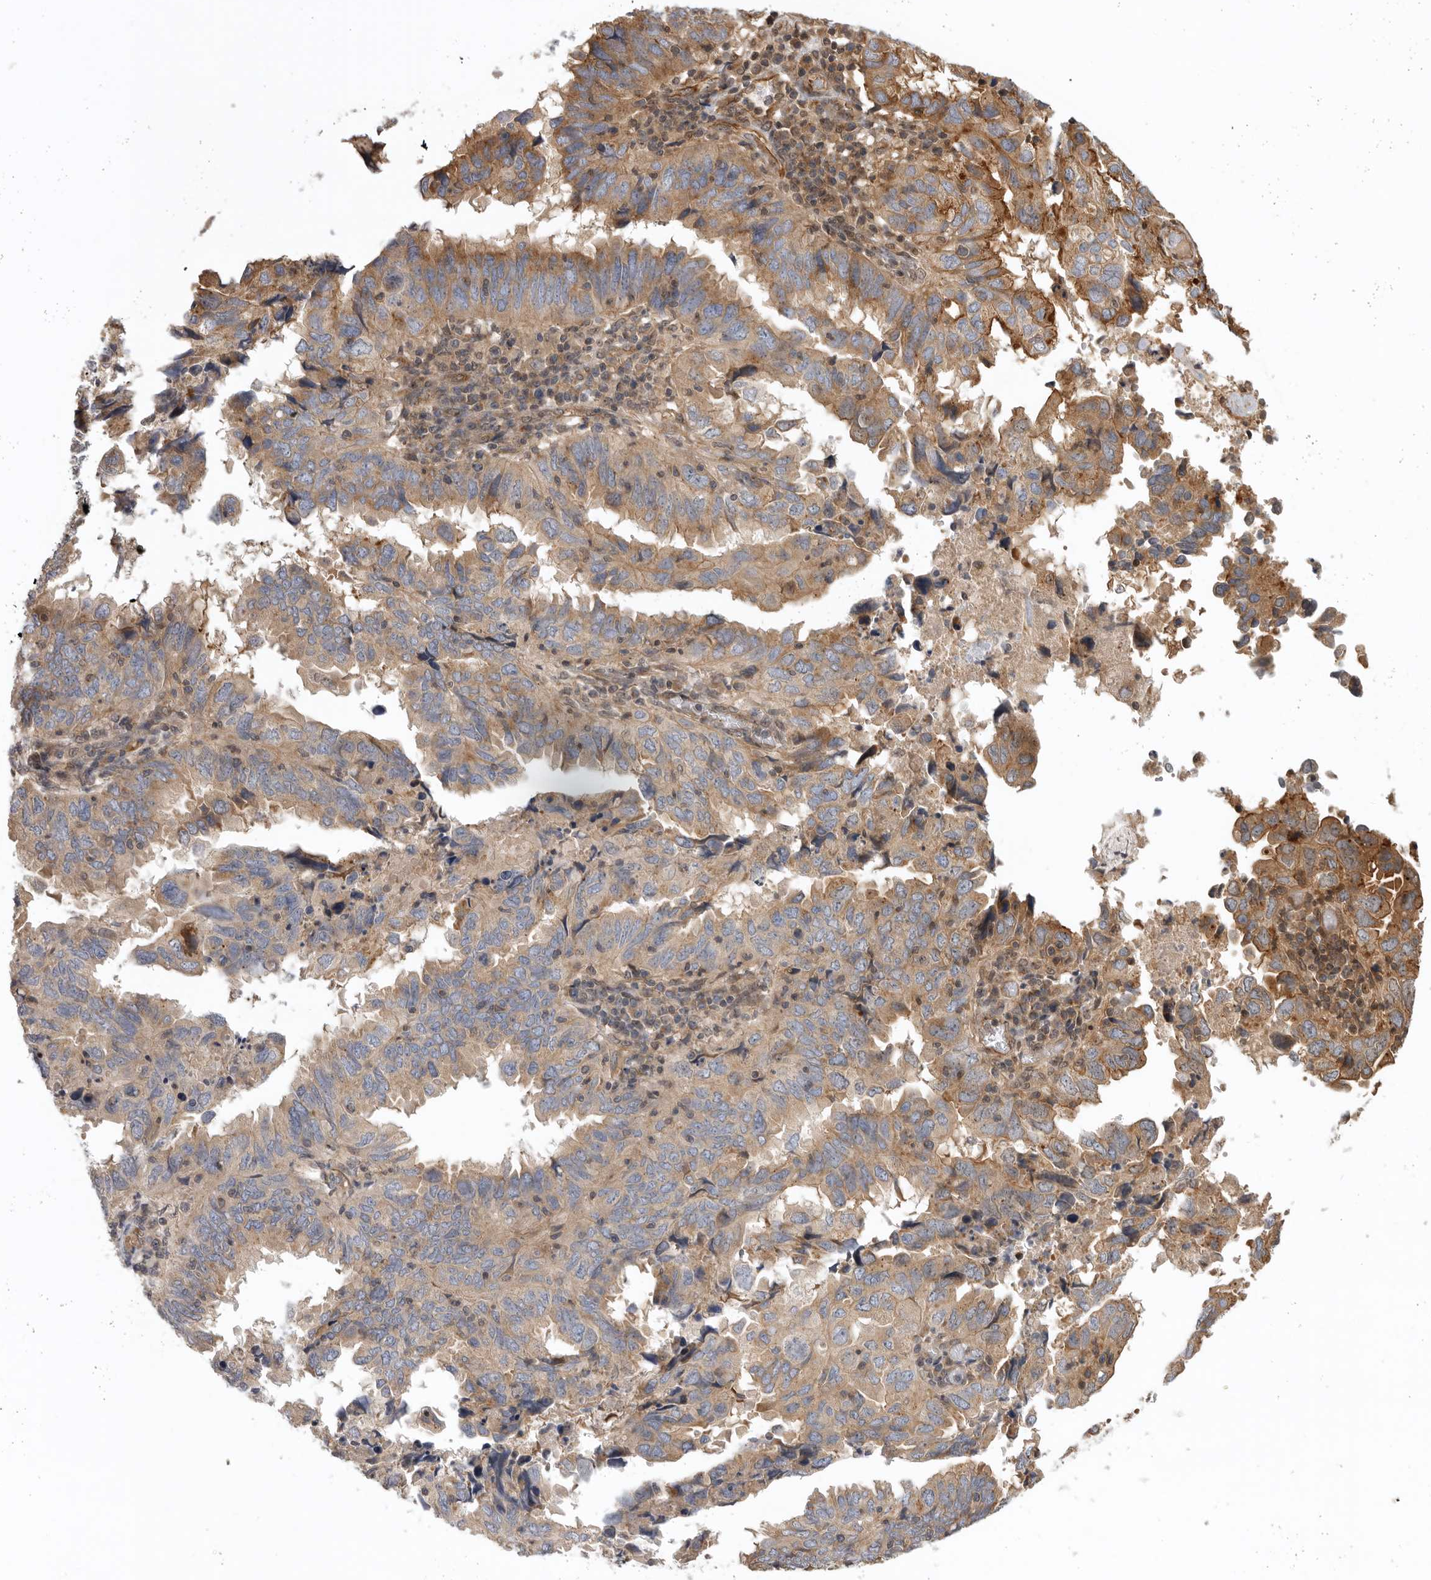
{"staining": {"intensity": "weak", "quantity": ">75%", "location": "cytoplasmic/membranous"}, "tissue": "endometrial cancer", "cell_type": "Tumor cells", "image_type": "cancer", "snomed": [{"axis": "morphology", "description": "Adenocarcinoma, NOS"}, {"axis": "topography", "description": "Uterus"}], "caption": "Immunohistochemical staining of human adenocarcinoma (endometrial) reveals low levels of weak cytoplasmic/membranous protein staining in about >75% of tumor cells. Immunohistochemistry (ihc) stains the protein of interest in brown and the nuclei are stained blue.", "gene": "DHDDS", "patient": {"sex": "female", "age": 77}}